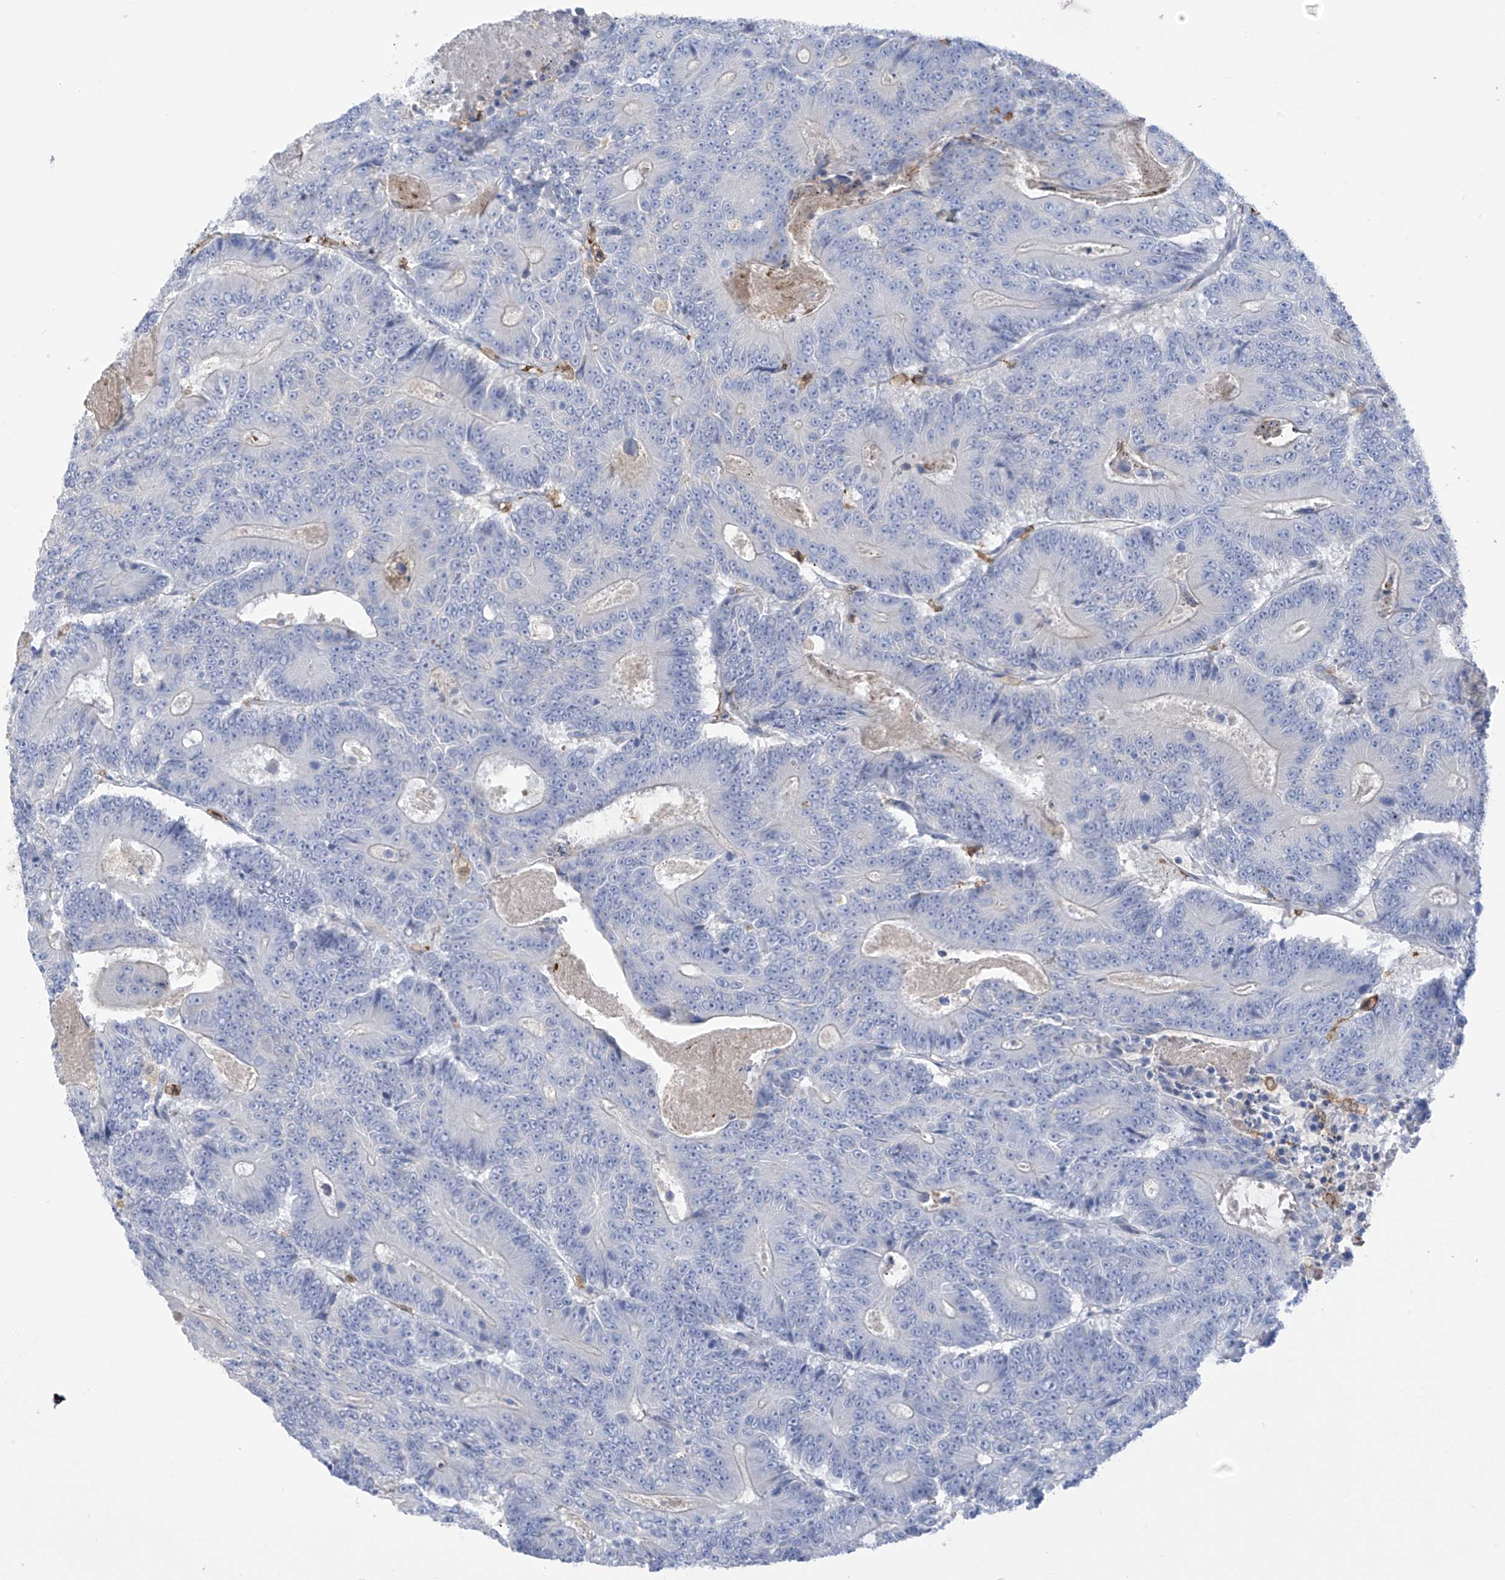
{"staining": {"intensity": "negative", "quantity": "none", "location": "none"}, "tissue": "colorectal cancer", "cell_type": "Tumor cells", "image_type": "cancer", "snomed": [{"axis": "morphology", "description": "Adenocarcinoma, NOS"}, {"axis": "topography", "description": "Colon"}], "caption": "Tumor cells show no significant positivity in colorectal adenocarcinoma.", "gene": "TRMT2B", "patient": {"sex": "male", "age": 83}}